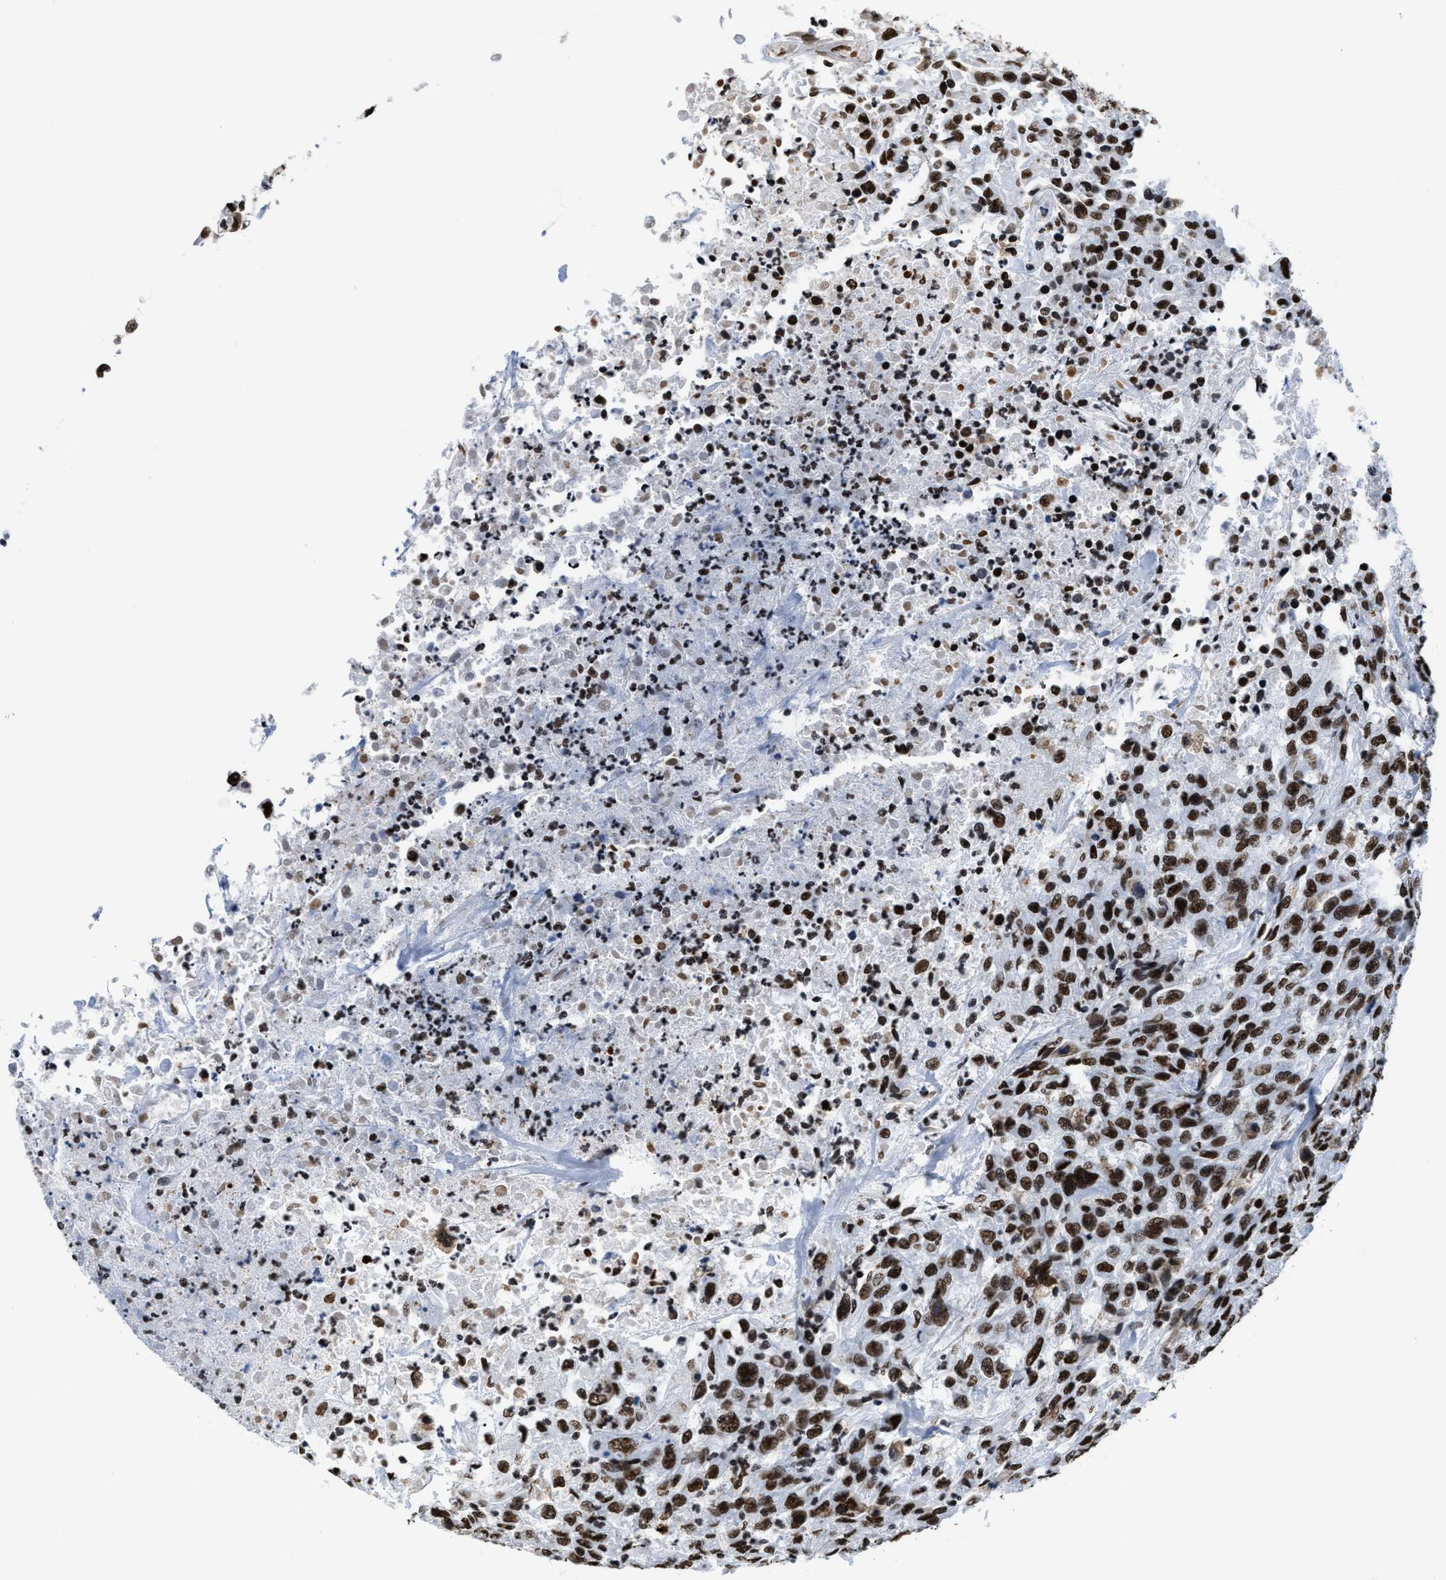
{"staining": {"intensity": "strong", "quantity": ">75%", "location": "nuclear"}, "tissue": "urothelial cancer", "cell_type": "Tumor cells", "image_type": "cancer", "snomed": [{"axis": "morphology", "description": "Urothelial carcinoma, High grade"}, {"axis": "topography", "description": "Urinary bladder"}], "caption": "Tumor cells reveal strong nuclear staining in approximately >75% of cells in high-grade urothelial carcinoma.", "gene": "SMARCC2", "patient": {"sex": "male", "age": 46}}